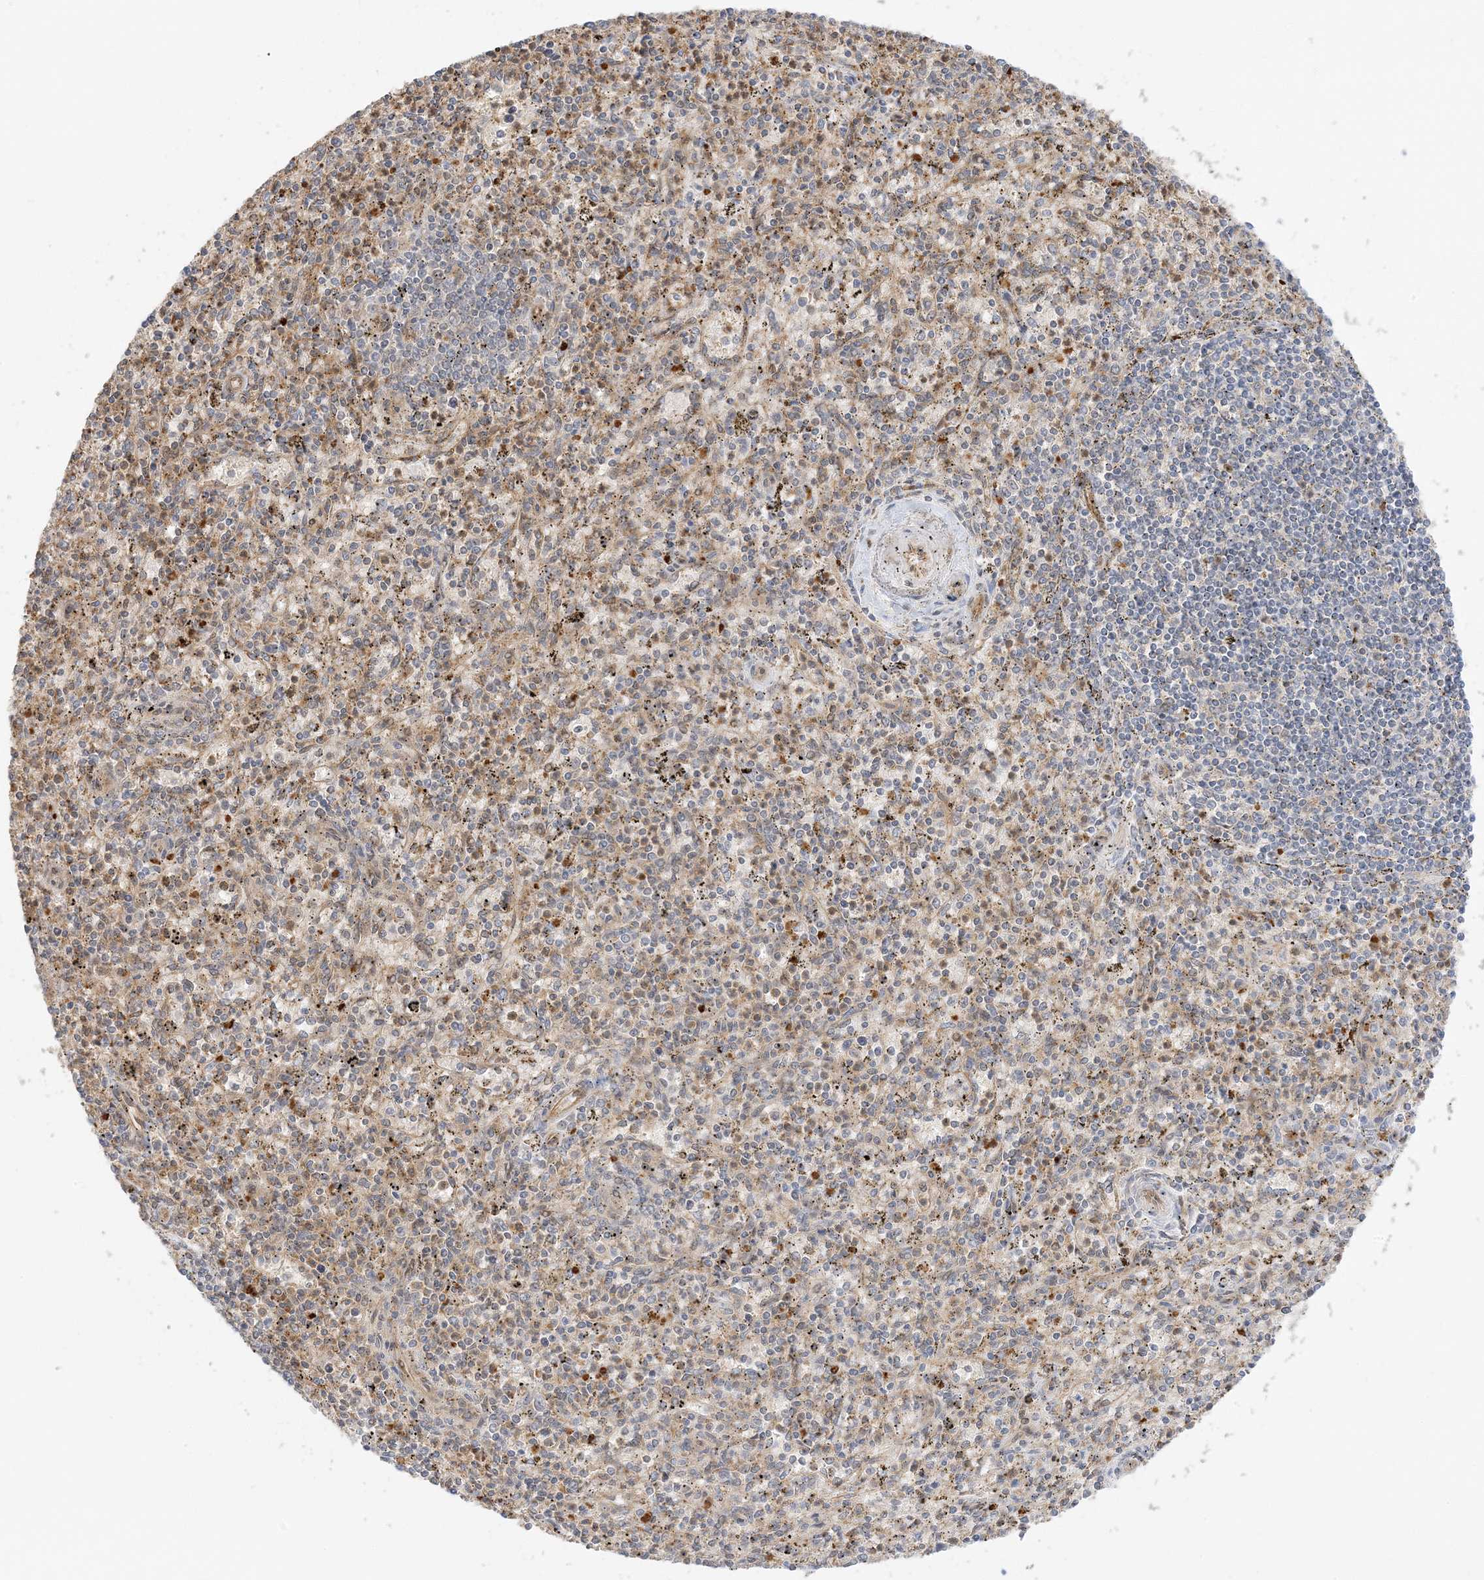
{"staining": {"intensity": "weak", "quantity": "25%-75%", "location": "cytoplasmic/membranous"}, "tissue": "spleen", "cell_type": "Cells in red pulp", "image_type": "normal", "snomed": [{"axis": "morphology", "description": "Normal tissue, NOS"}, {"axis": "topography", "description": "Spleen"}], "caption": "A low amount of weak cytoplasmic/membranous positivity is appreciated in about 25%-75% of cells in red pulp in benign spleen. The protein of interest is stained brown, and the nuclei are stained in blue (DAB IHC with brightfield microscopy, high magnification).", "gene": "UBAP2L", "patient": {"sex": "male", "age": 72}}